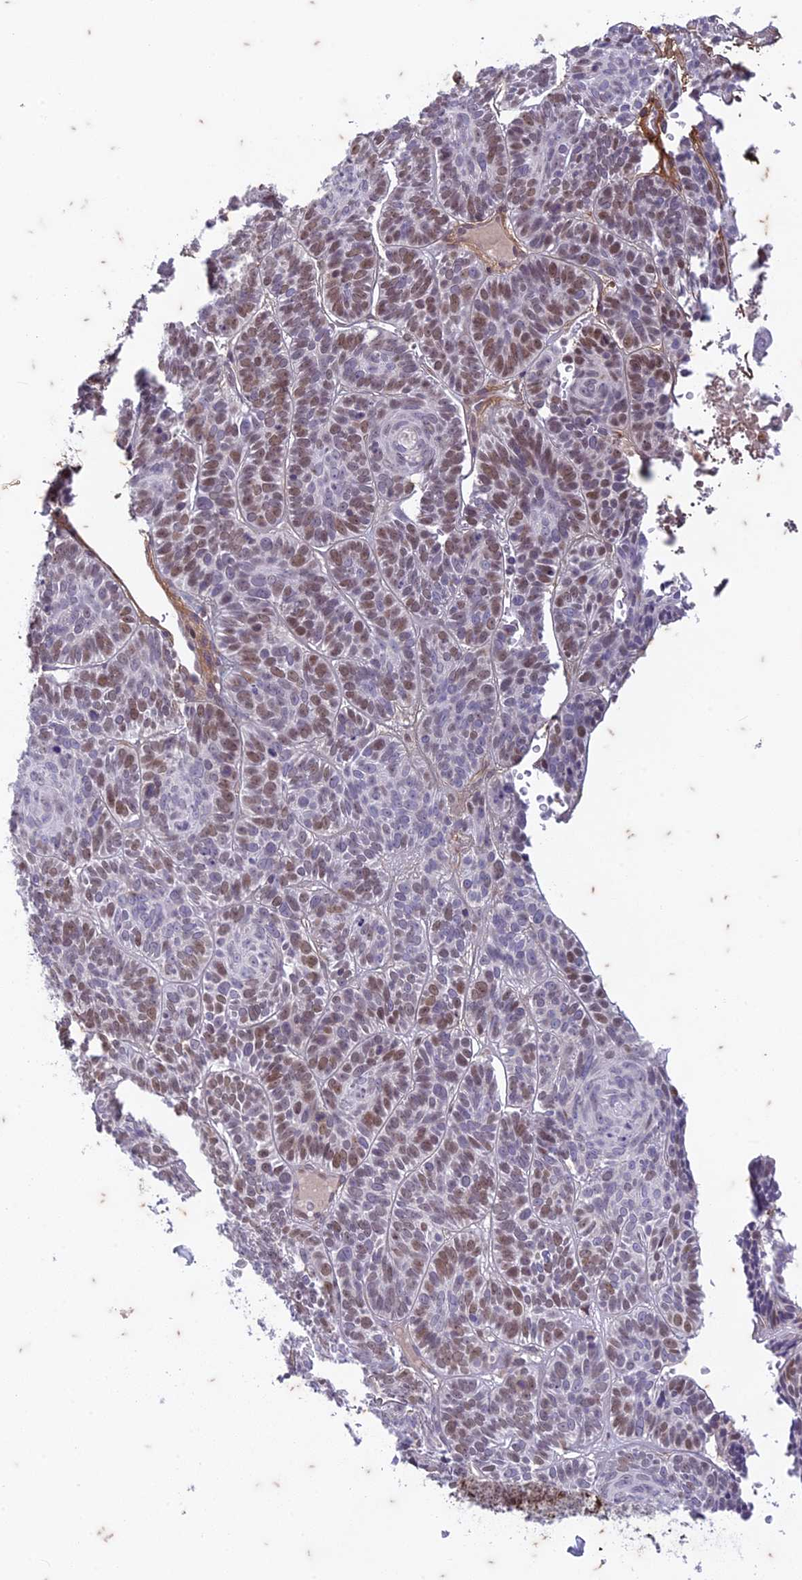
{"staining": {"intensity": "moderate", "quantity": "25%-75%", "location": "nuclear"}, "tissue": "skin cancer", "cell_type": "Tumor cells", "image_type": "cancer", "snomed": [{"axis": "morphology", "description": "Basal cell carcinoma"}, {"axis": "topography", "description": "Skin"}], "caption": "Immunohistochemical staining of human skin basal cell carcinoma shows medium levels of moderate nuclear positivity in about 25%-75% of tumor cells. (DAB = brown stain, brightfield microscopy at high magnification).", "gene": "PABPN1L", "patient": {"sex": "male", "age": 85}}